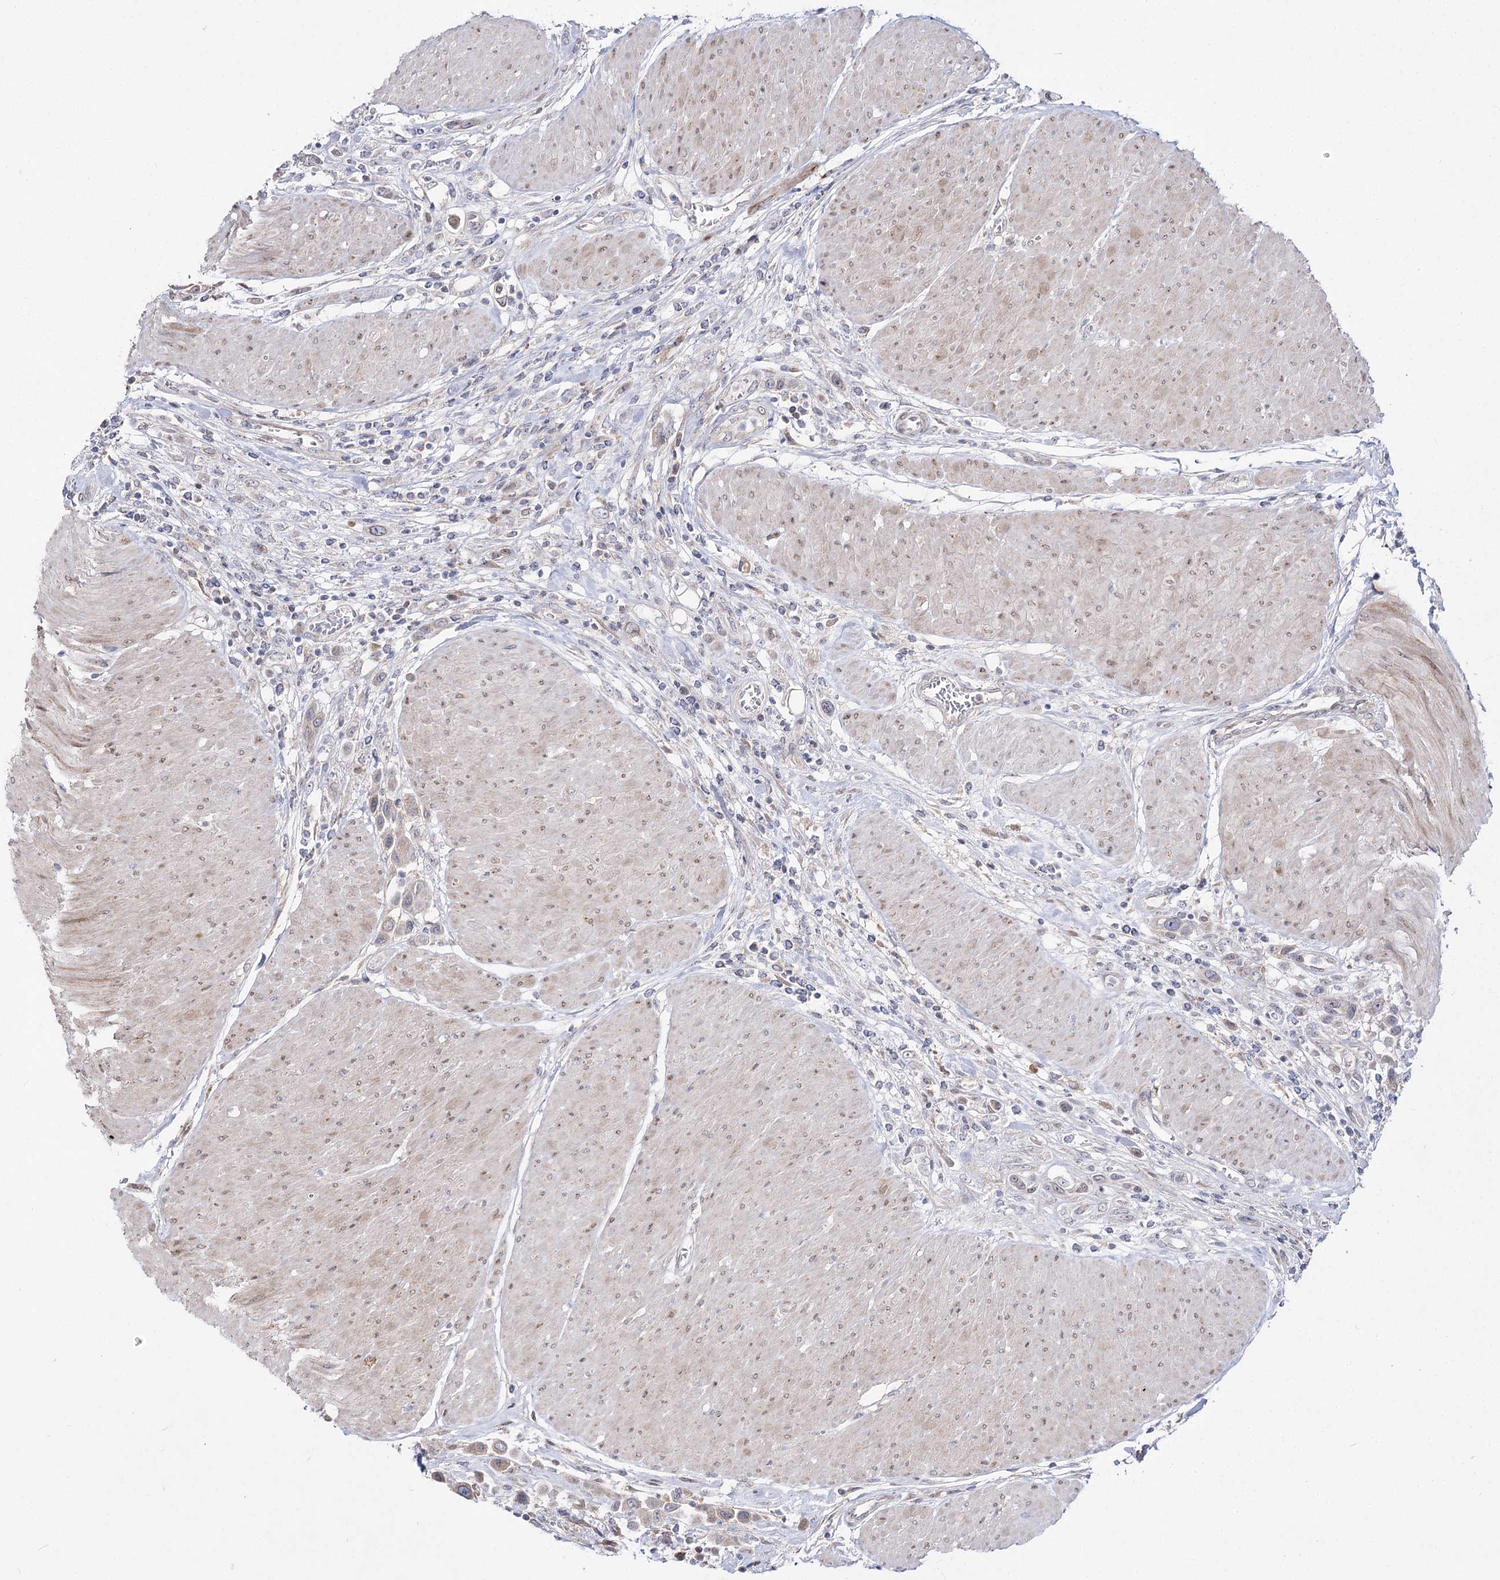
{"staining": {"intensity": "weak", "quantity": "<25%", "location": "cytoplasmic/membranous"}, "tissue": "urothelial cancer", "cell_type": "Tumor cells", "image_type": "cancer", "snomed": [{"axis": "morphology", "description": "Urothelial carcinoma, High grade"}, {"axis": "topography", "description": "Urinary bladder"}], "caption": "DAB (3,3'-diaminobenzidine) immunohistochemical staining of human urothelial cancer displays no significant expression in tumor cells. (Brightfield microscopy of DAB immunohistochemistry (IHC) at high magnification).", "gene": "C11orf80", "patient": {"sex": "male", "age": 50}}